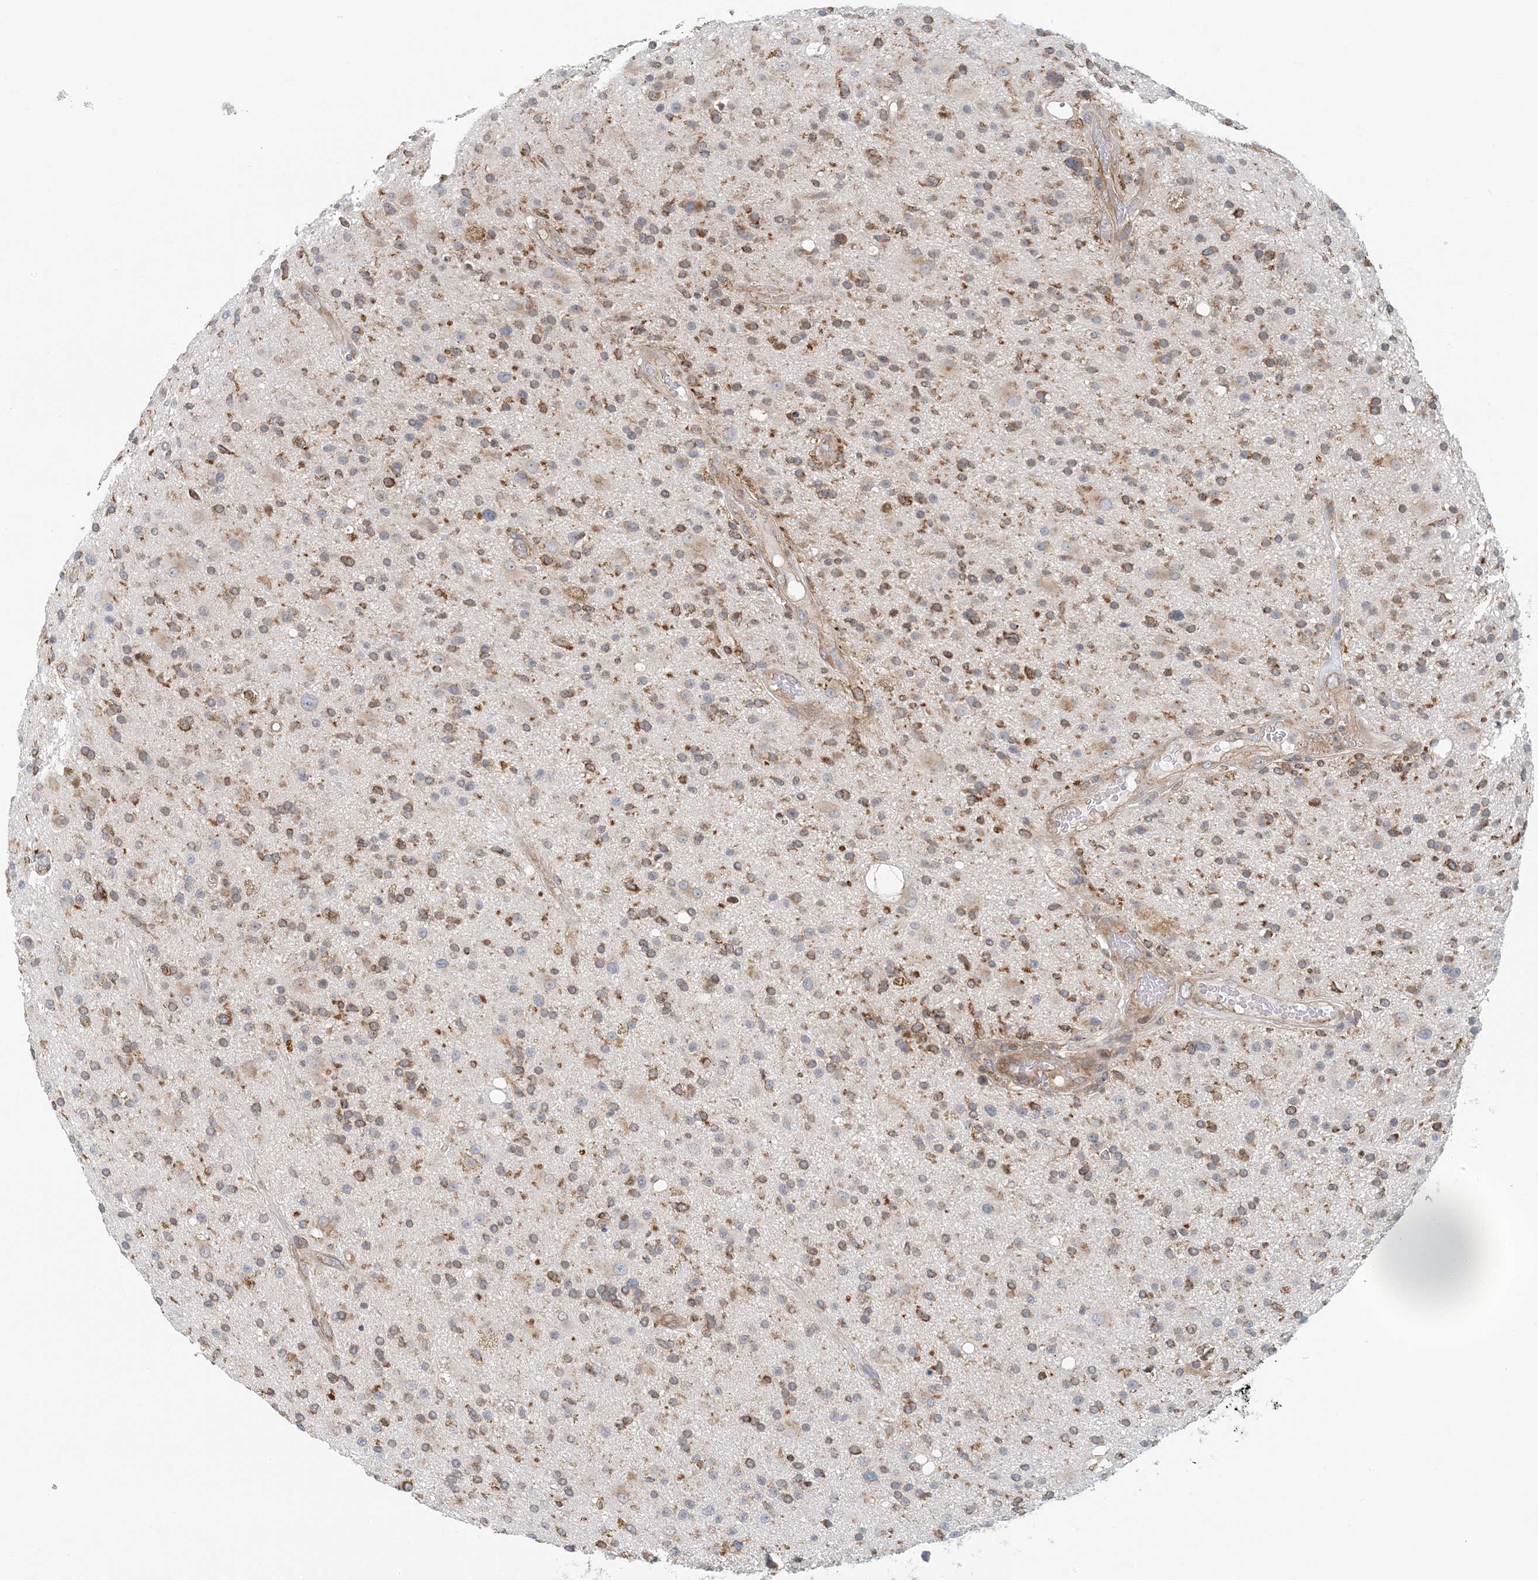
{"staining": {"intensity": "moderate", "quantity": ">75%", "location": "cytoplasmic/membranous"}, "tissue": "glioma", "cell_type": "Tumor cells", "image_type": "cancer", "snomed": [{"axis": "morphology", "description": "Glioma, malignant, High grade"}, {"axis": "topography", "description": "Brain"}], "caption": "Moderate cytoplasmic/membranous positivity is present in approximately >75% of tumor cells in glioma. (DAB = brown stain, brightfield microscopy at high magnification).", "gene": "ATP13A2", "patient": {"sex": "male", "age": 33}}